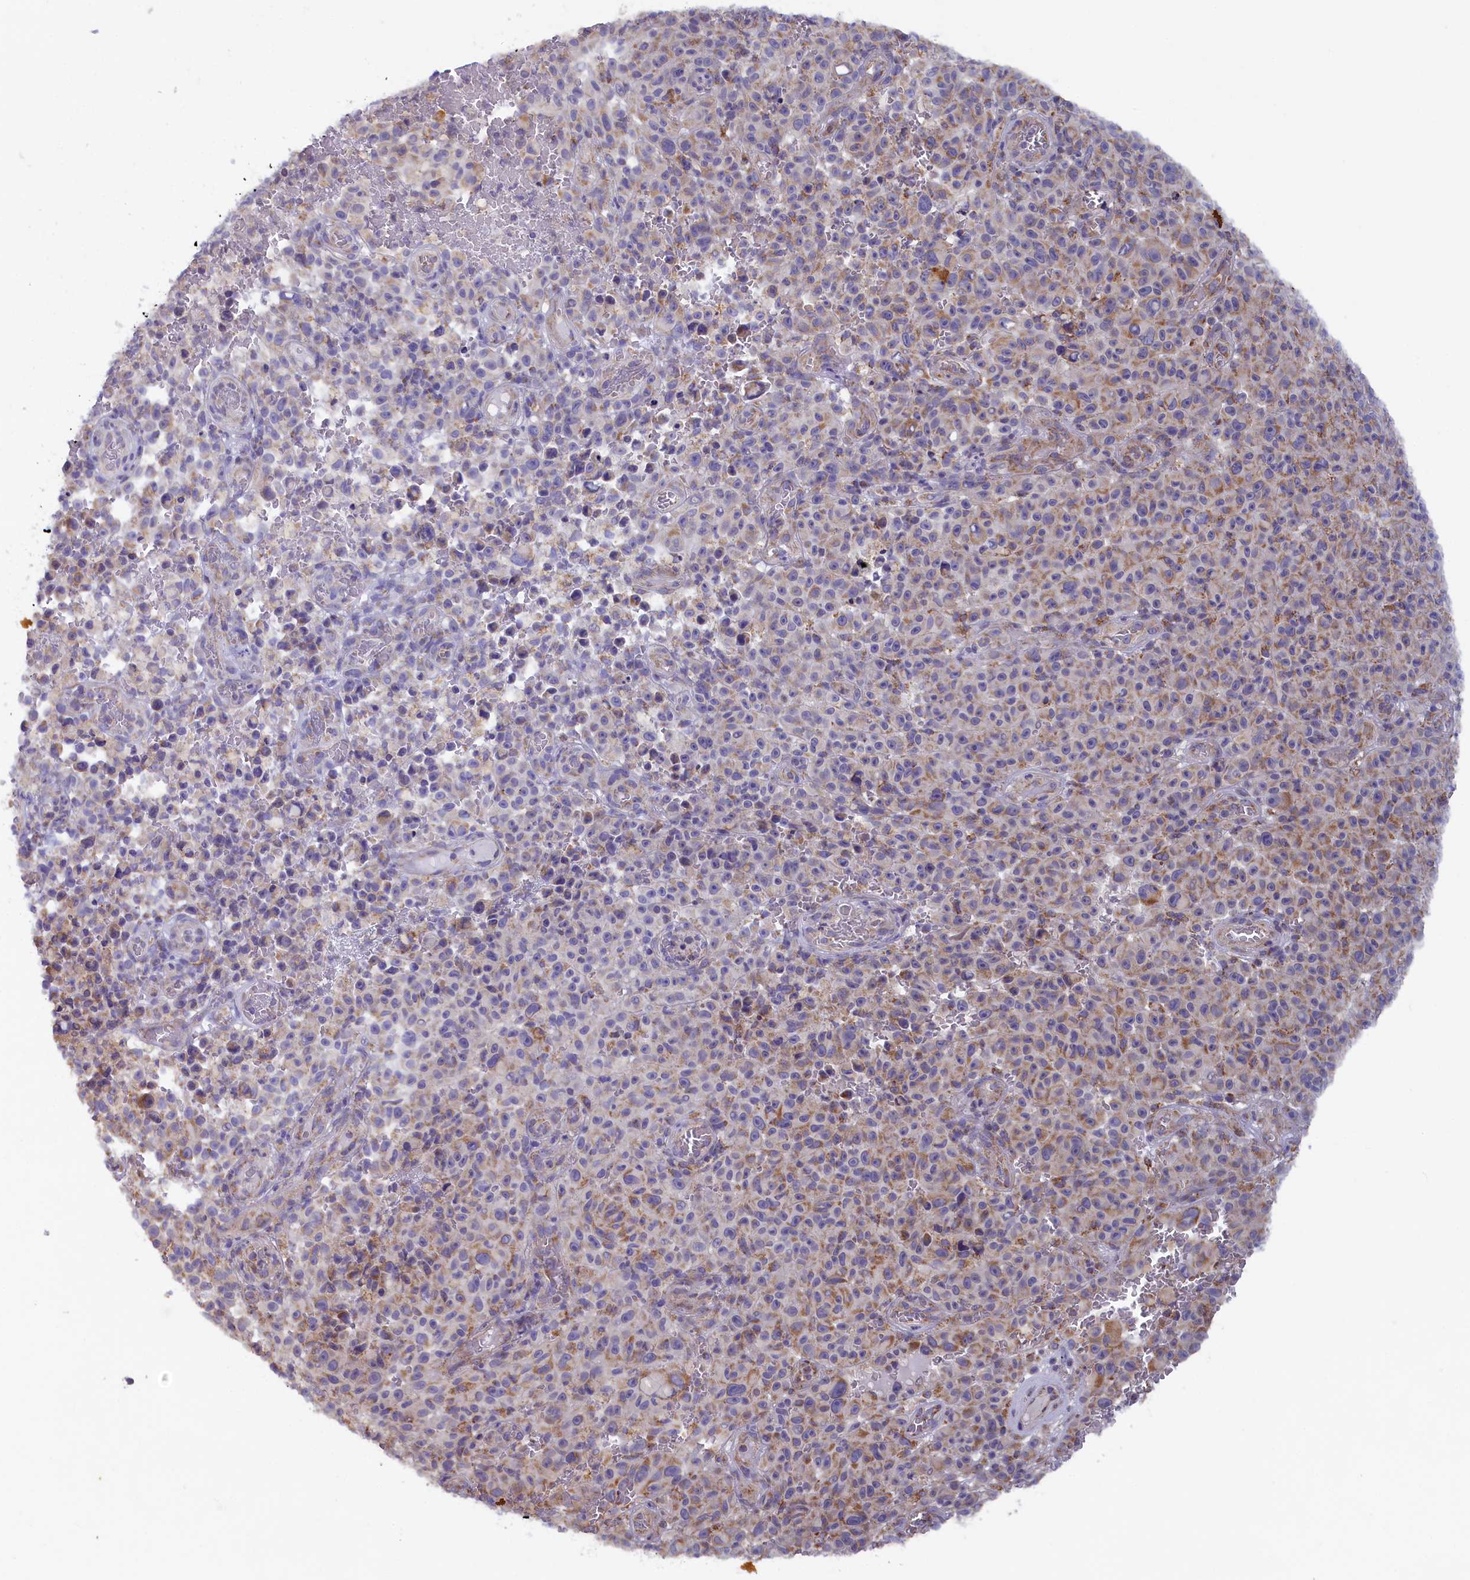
{"staining": {"intensity": "strong", "quantity": "<25%", "location": "cytoplasmic/membranous"}, "tissue": "melanoma", "cell_type": "Tumor cells", "image_type": "cancer", "snomed": [{"axis": "morphology", "description": "Malignant melanoma, NOS"}, {"axis": "topography", "description": "Skin"}], "caption": "A photomicrograph showing strong cytoplasmic/membranous positivity in about <25% of tumor cells in malignant melanoma, as visualized by brown immunohistochemical staining.", "gene": "MACROD1", "patient": {"sex": "female", "age": 82}}